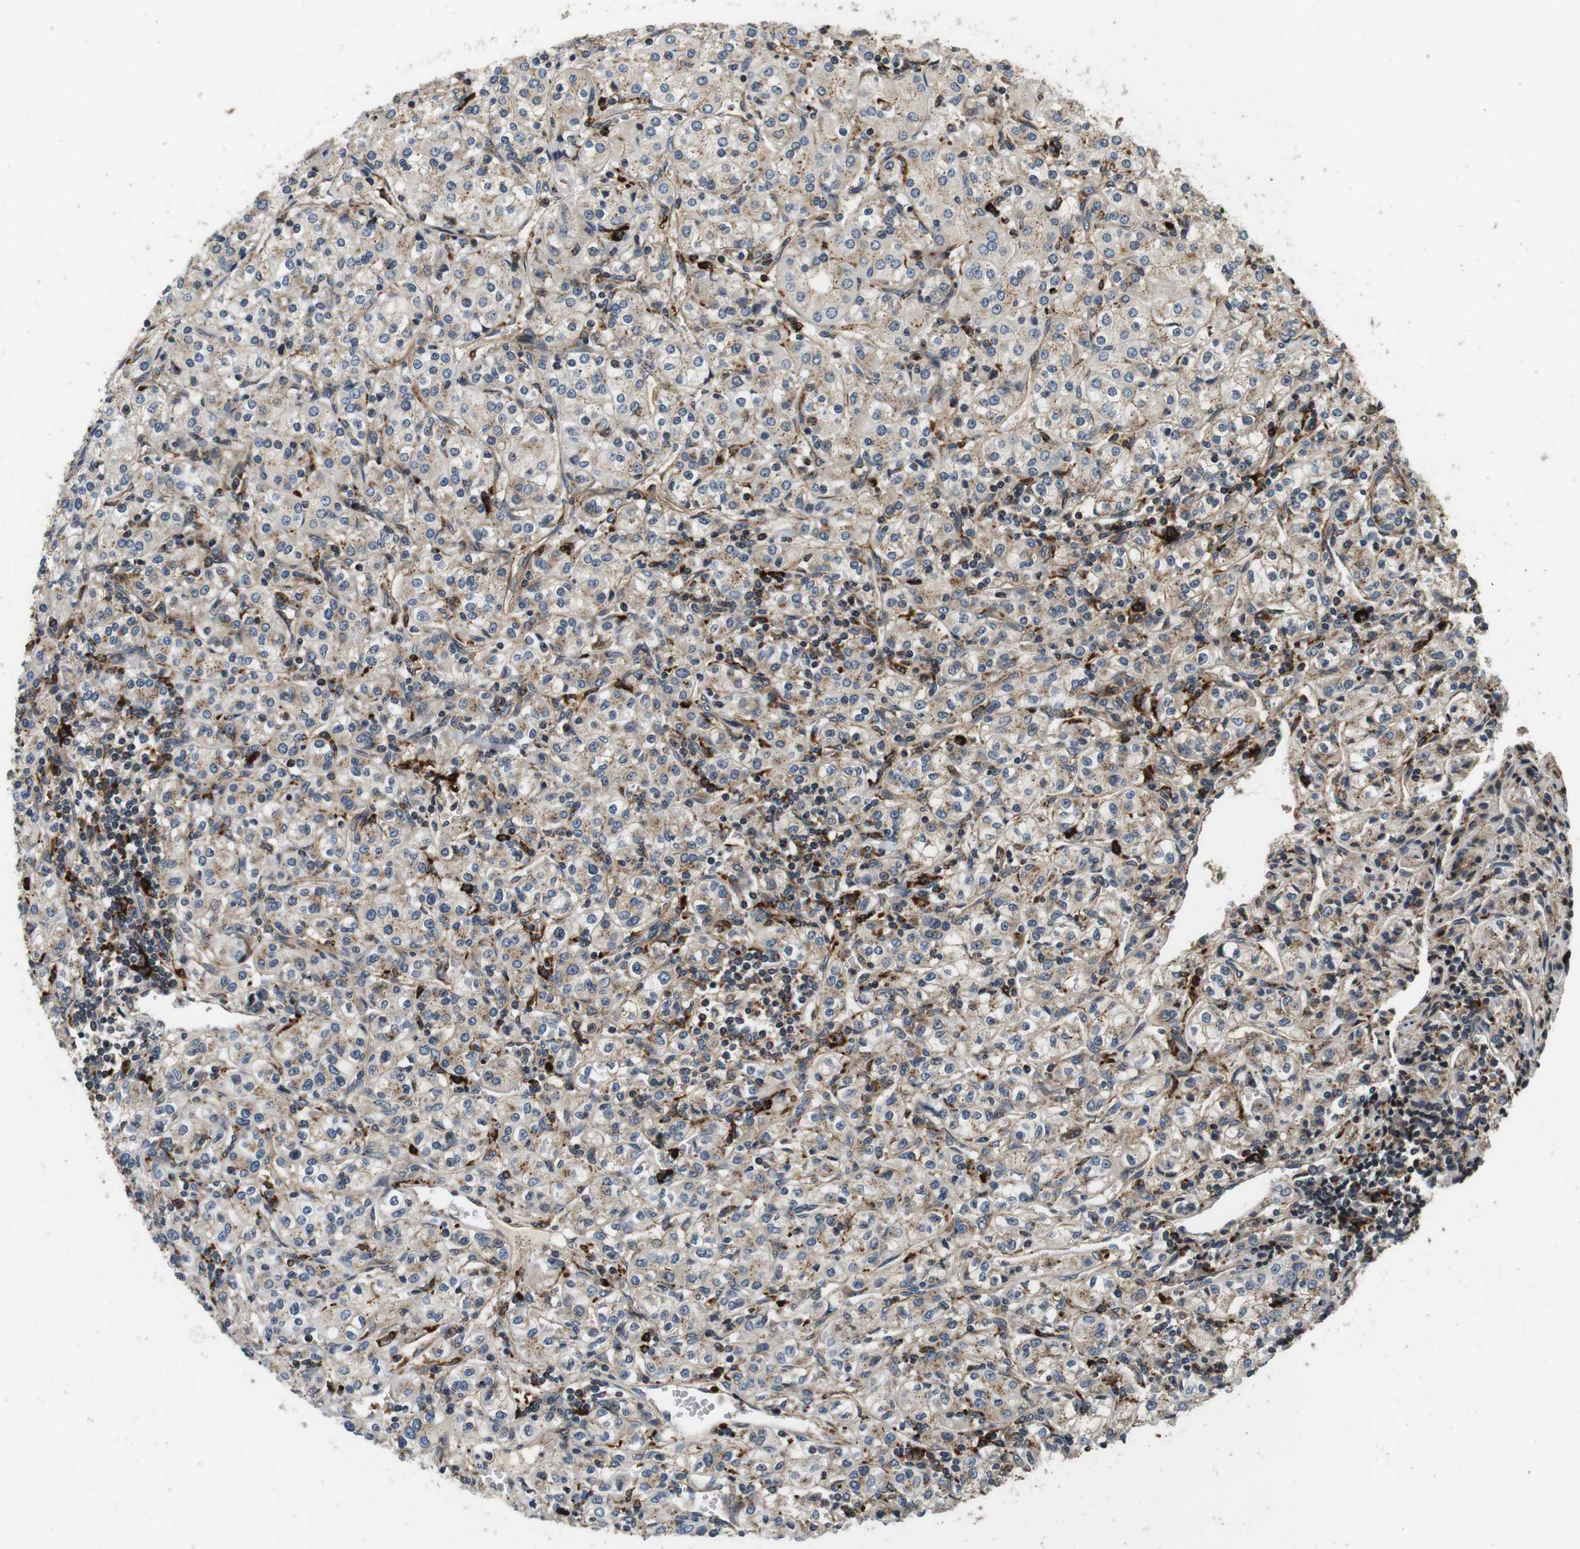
{"staining": {"intensity": "weak", "quantity": "25%-75%", "location": "cytoplasmic/membranous"}, "tissue": "renal cancer", "cell_type": "Tumor cells", "image_type": "cancer", "snomed": [{"axis": "morphology", "description": "Adenocarcinoma, NOS"}, {"axis": "topography", "description": "Kidney"}], "caption": "An immunohistochemistry (IHC) histopathology image of tumor tissue is shown. Protein staining in brown highlights weak cytoplasmic/membranous positivity in adenocarcinoma (renal) within tumor cells. (DAB = brown stain, brightfield microscopy at high magnification).", "gene": "TXNRD1", "patient": {"sex": "male", "age": 77}}